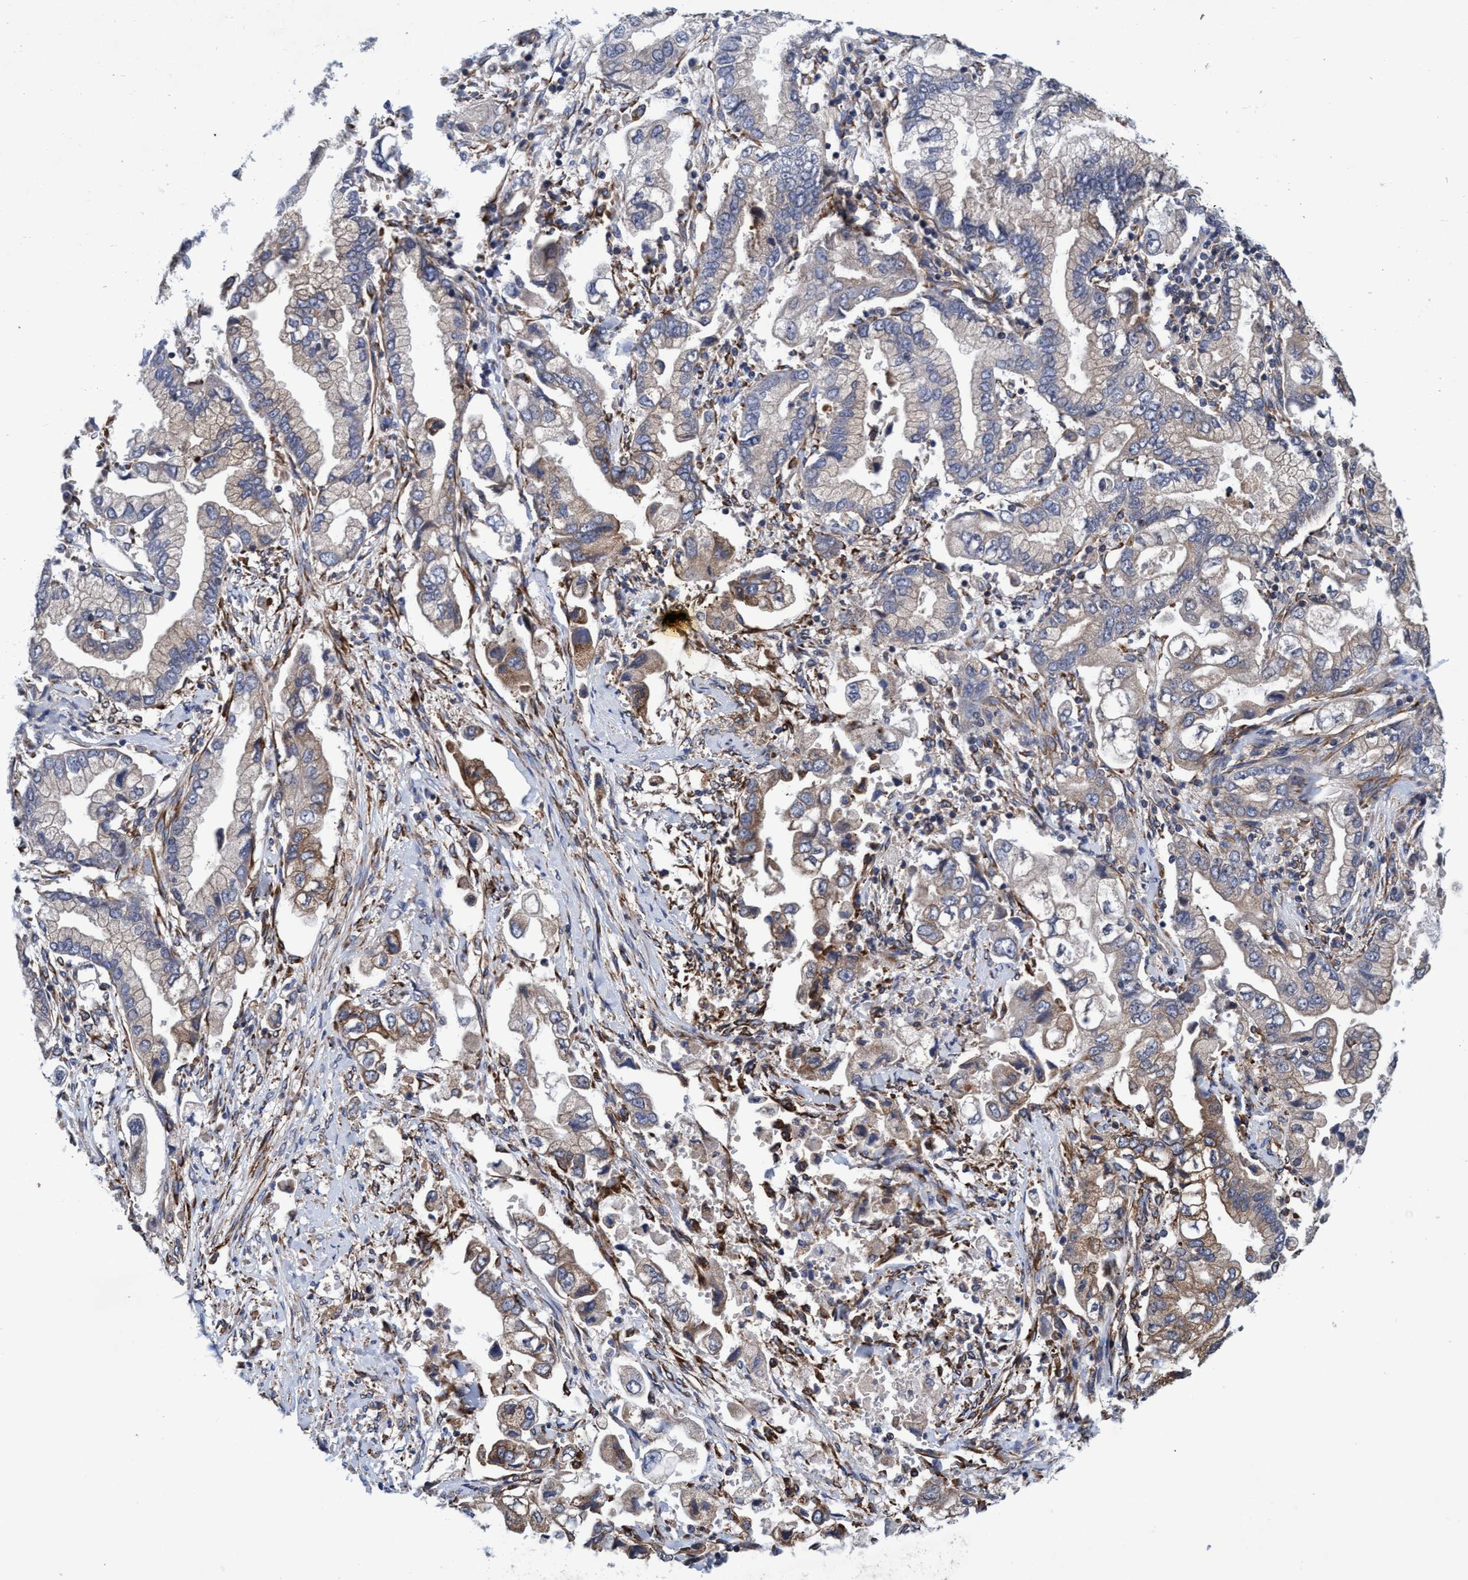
{"staining": {"intensity": "moderate", "quantity": "<25%", "location": "cytoplasmic/membranous"}, "tissue": "stomach cancer", "cell_type": "Tumor cells", "image_type": "cancer", "snomed": [{"axis": "morphology", "description": "Normal tissue, NOS"}, {"axis": "morphology", "description": "Adenocarcinoma, NOS"}, {"axis": "topography", "description": "Stomach"}], "caption": "Immunohistochemical staining of stomach cancer (adenocarcinoma) reveals moderate cytoplasmic/membranous protein positivity in approximately <25% of tumor cells.", "gene": "CALCOCO2", "patient": {"sex": "male", "age": 62}}